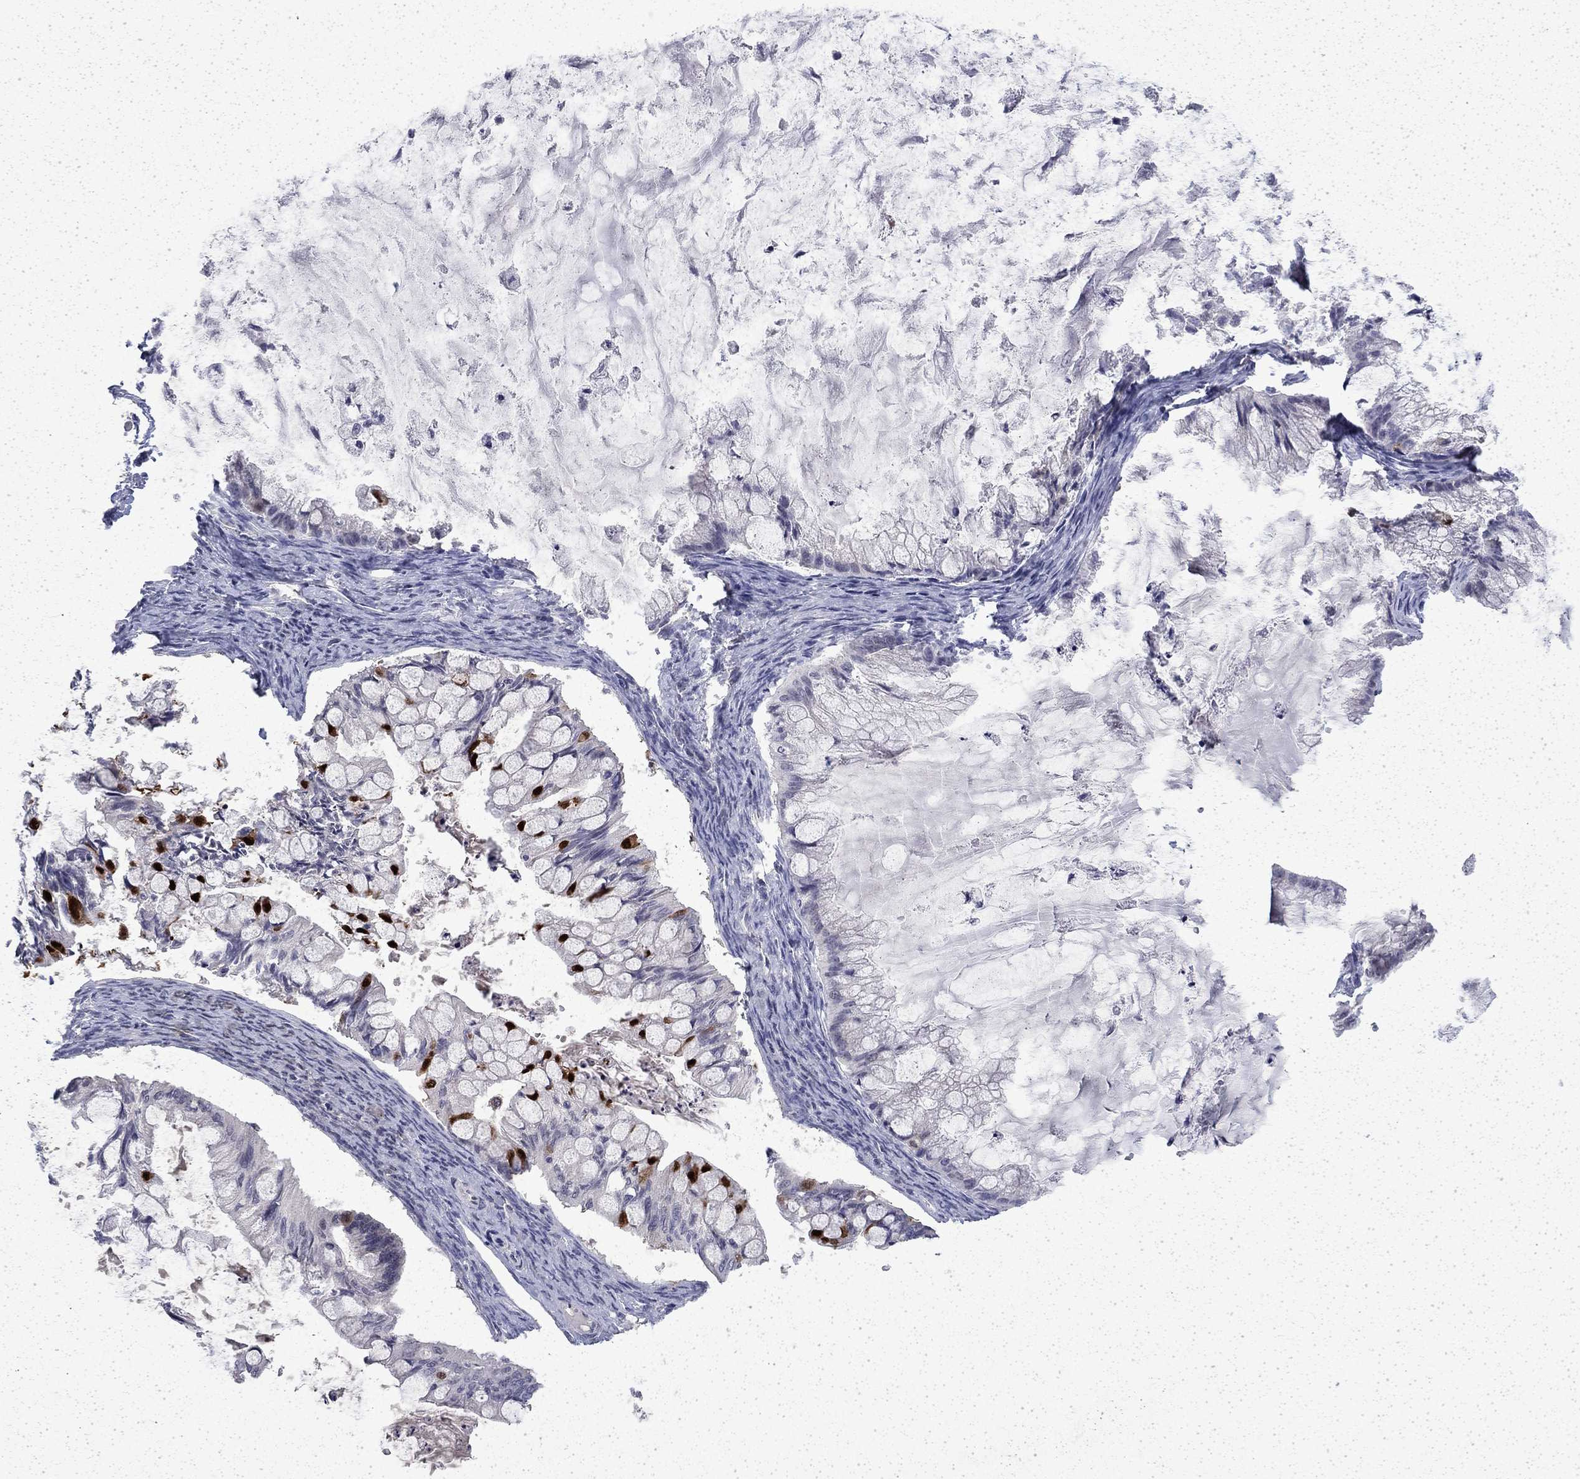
{"staining": {"intensity": "negative", "quantity": "none", "location": "none"}, "tissue": "ovarian cancer", "cell_type": "Tumor cells", "image_type": "cancer", "snomed": [{"axis": "morphology", "description": "Cystadenocarcinoma, mucinous, NOS"}, {"axis": "topography", "description": "Ovary"}], "caption": "Histopathology image shows no significant protein staining in tumor cells of ovarian cancer (mucinous cystadenocarcinoma).", "gene": "CHAT", "patient": {"sex": "female", "age": 57}}